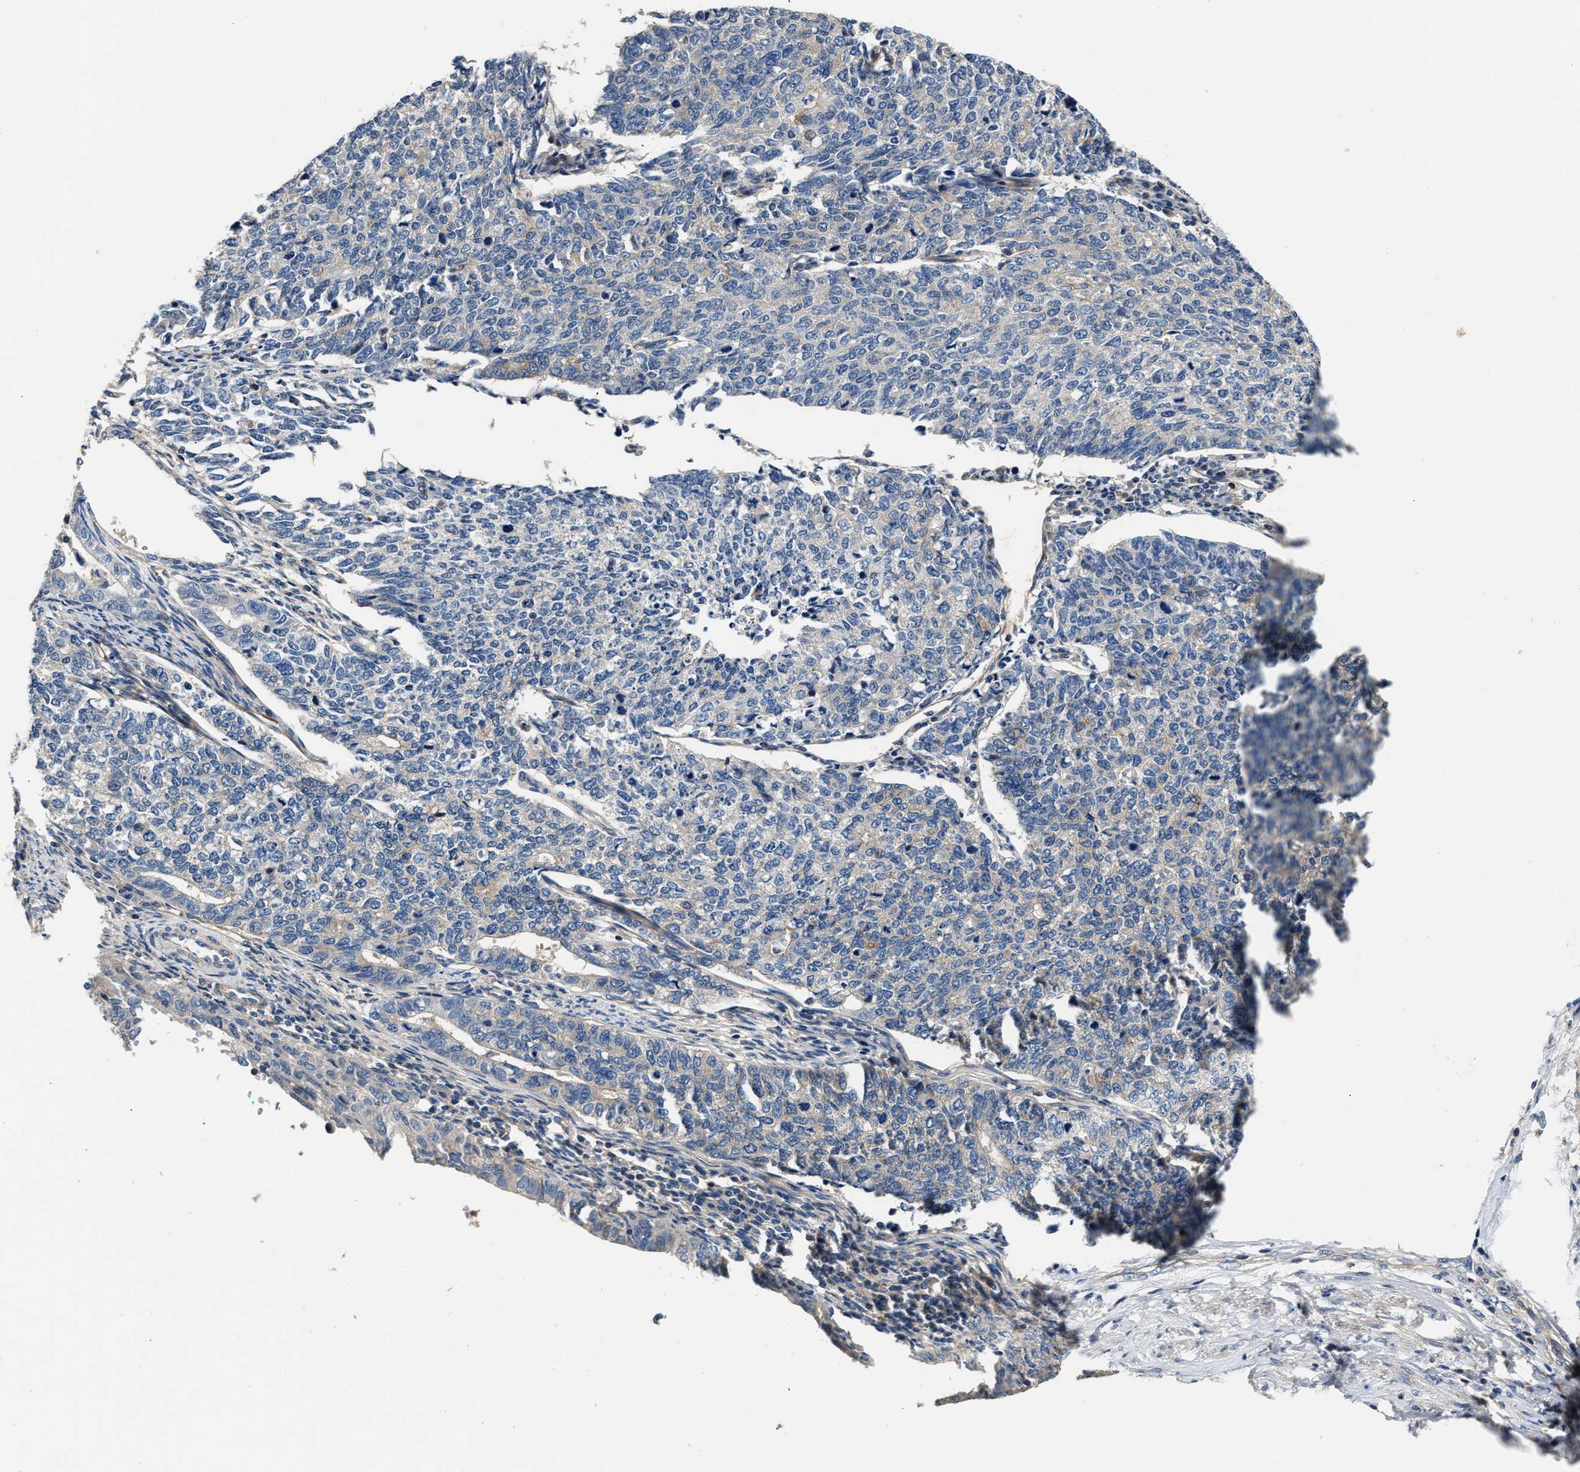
{"staining": {"intensity": "negative", "quantity": "none", "location": "none"}, "tissue": "cervical cancer", "cell_type": "Tumor cells", "image_type": "cancer", "snomed": [{"axis": "morphology", "description": "Squamous cell carcinoma, NOS"}, {"axis": "topography", "description": "Cervix"}], "caption": "Tumor cells show no significant protein positivity in cervical cancer. (Stains: DAB immunohistochemistry with hematoxylin counter stain, Microscopy: brightfield microscopy at high magnification).", "gene": "TEX2", "patient": {"sex": "female", "age": 63}}